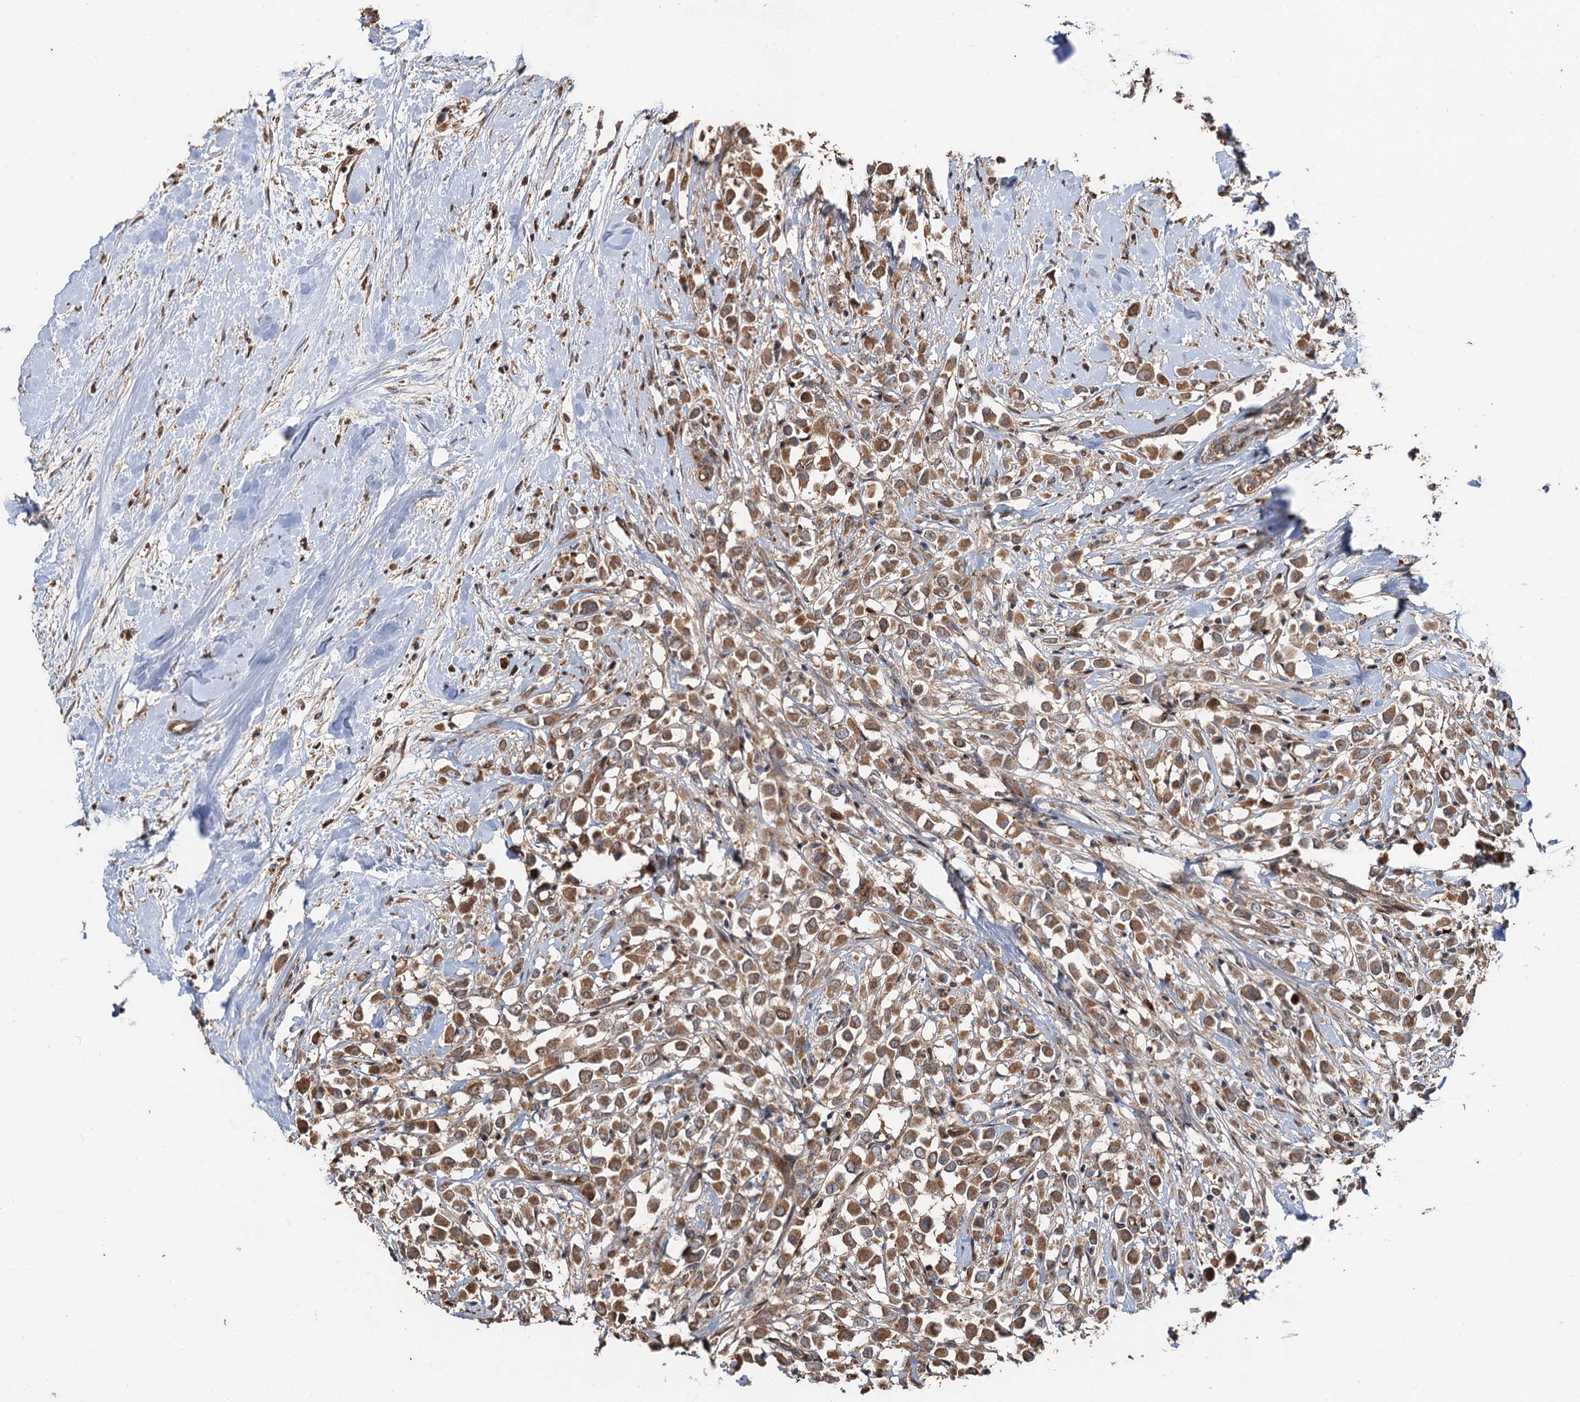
{"staining": {"intensity": "moderate", "quantity": ">75%", "location": "cytoplasmic/membranous"}, "tissue": "breast cancer", "cell_type": "Tumor cells", "image_type": "cancer", "snomed": [{"axis": "morphology", "description": "Duct carcinoma"}, {"axis": "topography", "description": "Breast"}], "caption": "Human breast cancer stained with a protein marker demonstrates moderate staining in tumor cells.", "gene": "DEXI", "patient": {"sex": "female", "age": 87}}